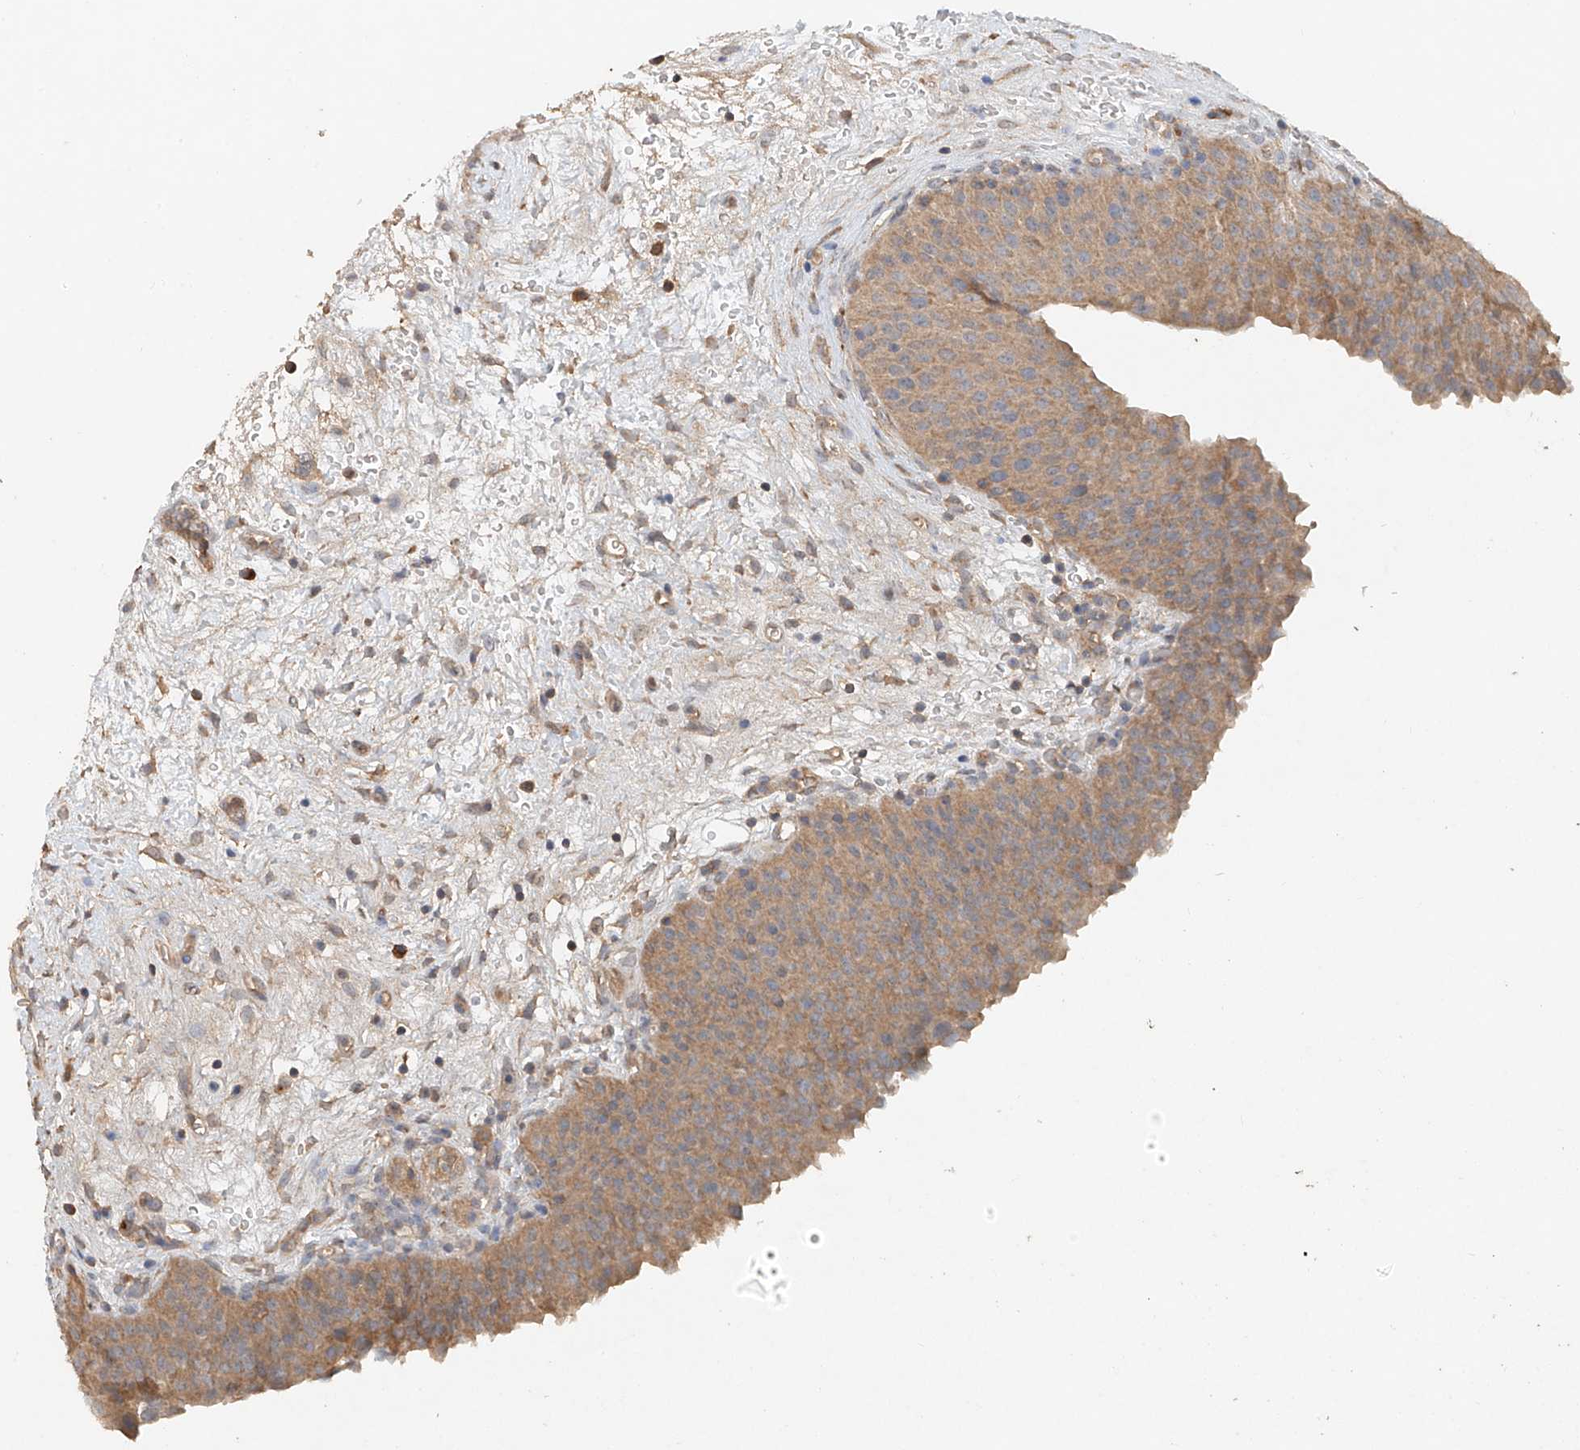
{"staining": {"intensity": "moderate", "quantity": ">75%", "location": "cytoplasmic/membranous"}, "tissue": "urinary bladder", "cell_type": "Urothelial cells", "image_type": "normal", "snomed": [{"axis": "morphology", "description": "Normal tissue, NOS"}, {"axis": "morphology", "description": "Dysplasia, NOS"}, {"axis": "topography", "description": "Urinary bladder"}], "caption": "IHC of benign urinary bladder displays medium levels of moderate cytoplasmic/membranous staining in about >75% of urothelial cells.", "gene": "GNB1L", "patient": {"sex": "male", "age": 35}}